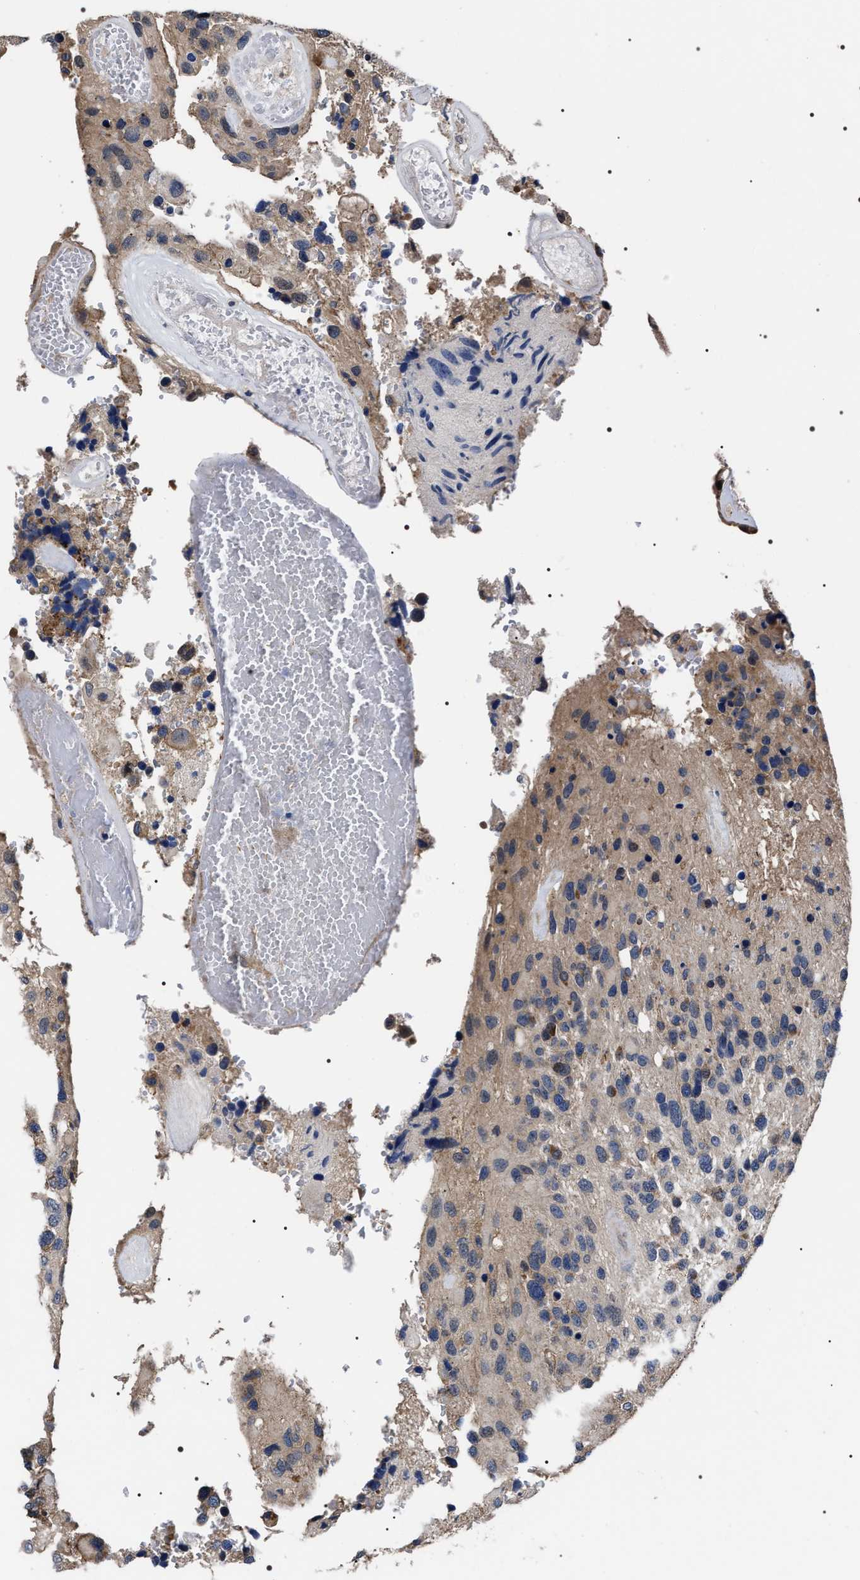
{"staining": {"intensity": "weak", "quantity": "<25%", "location": "cytoplasmic/membranous"}, "tissue": "glioma", "cell_type": "Tumor cells", "image_type": "cancer", "snomed": [{"axis": "morphology", "description": "Glioma, malignant, High grade"}, {"axis": "topography", "description": "Brain"}], "caption": "High power microscopy histopathology image of an immunohistochemistry (IHC) image of malignant glioma (high-grade), revealing no significant expression in tumor cells.", "gene": "MIS18A", "patient": {"sex": "female", "age": 58}}